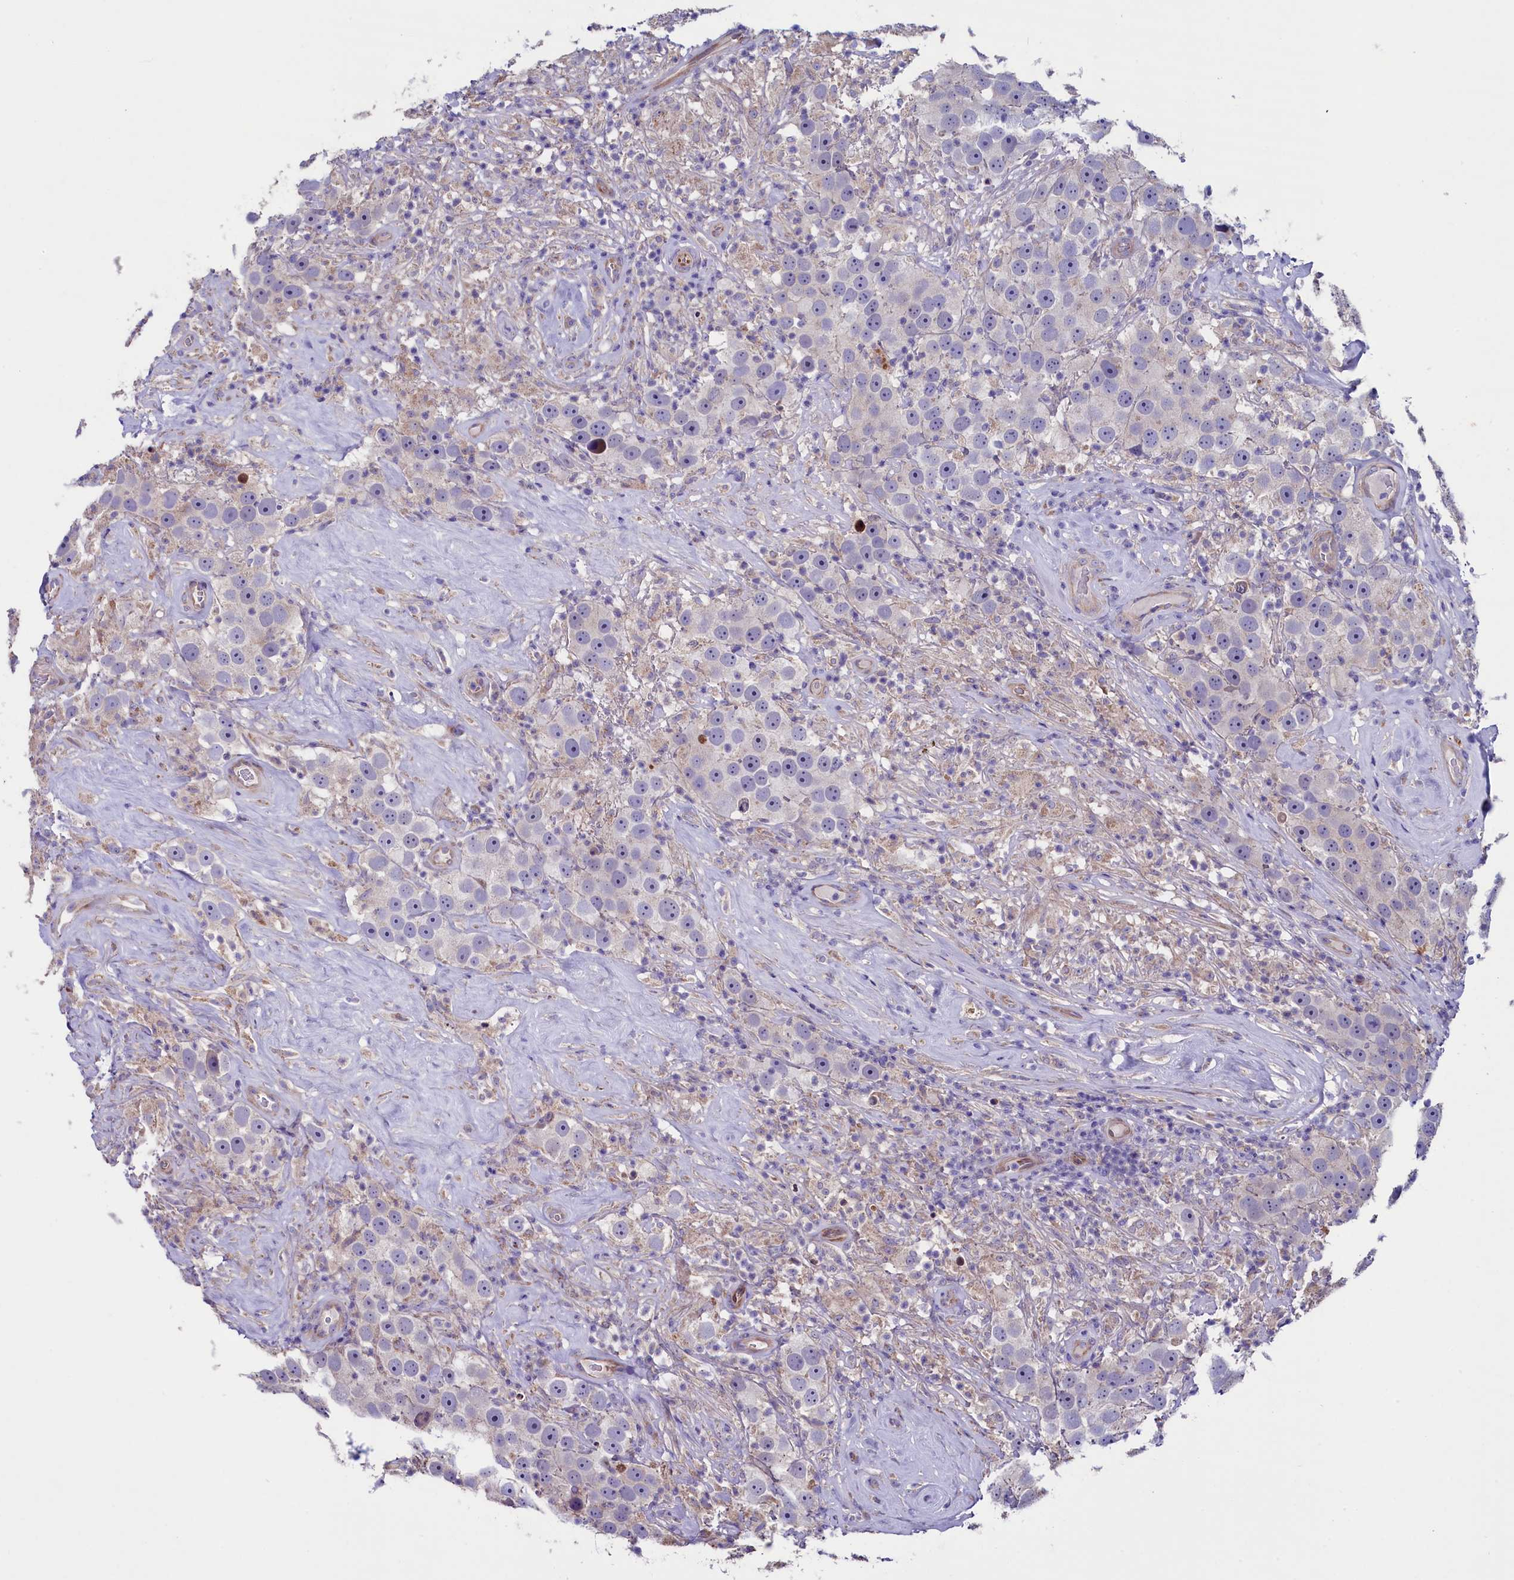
{"staining": {"intensity": "negative", "quantity": "none", "location": "none"}, "tissue": "testis cancer", "cell_type": "Tumor cells", "image_type": "cancer", "snomed": [{"axis": "morphology", "description": "Seminoma, NOS"}, {"axis": "topography", "description": "Testis"}], "caption": "The immunohistochemistry histopathology image has no significant expression in tumor cells of testis cancer tissue.", "gene": "GPR108", "patient": {"sex": "male", "age": 49}}